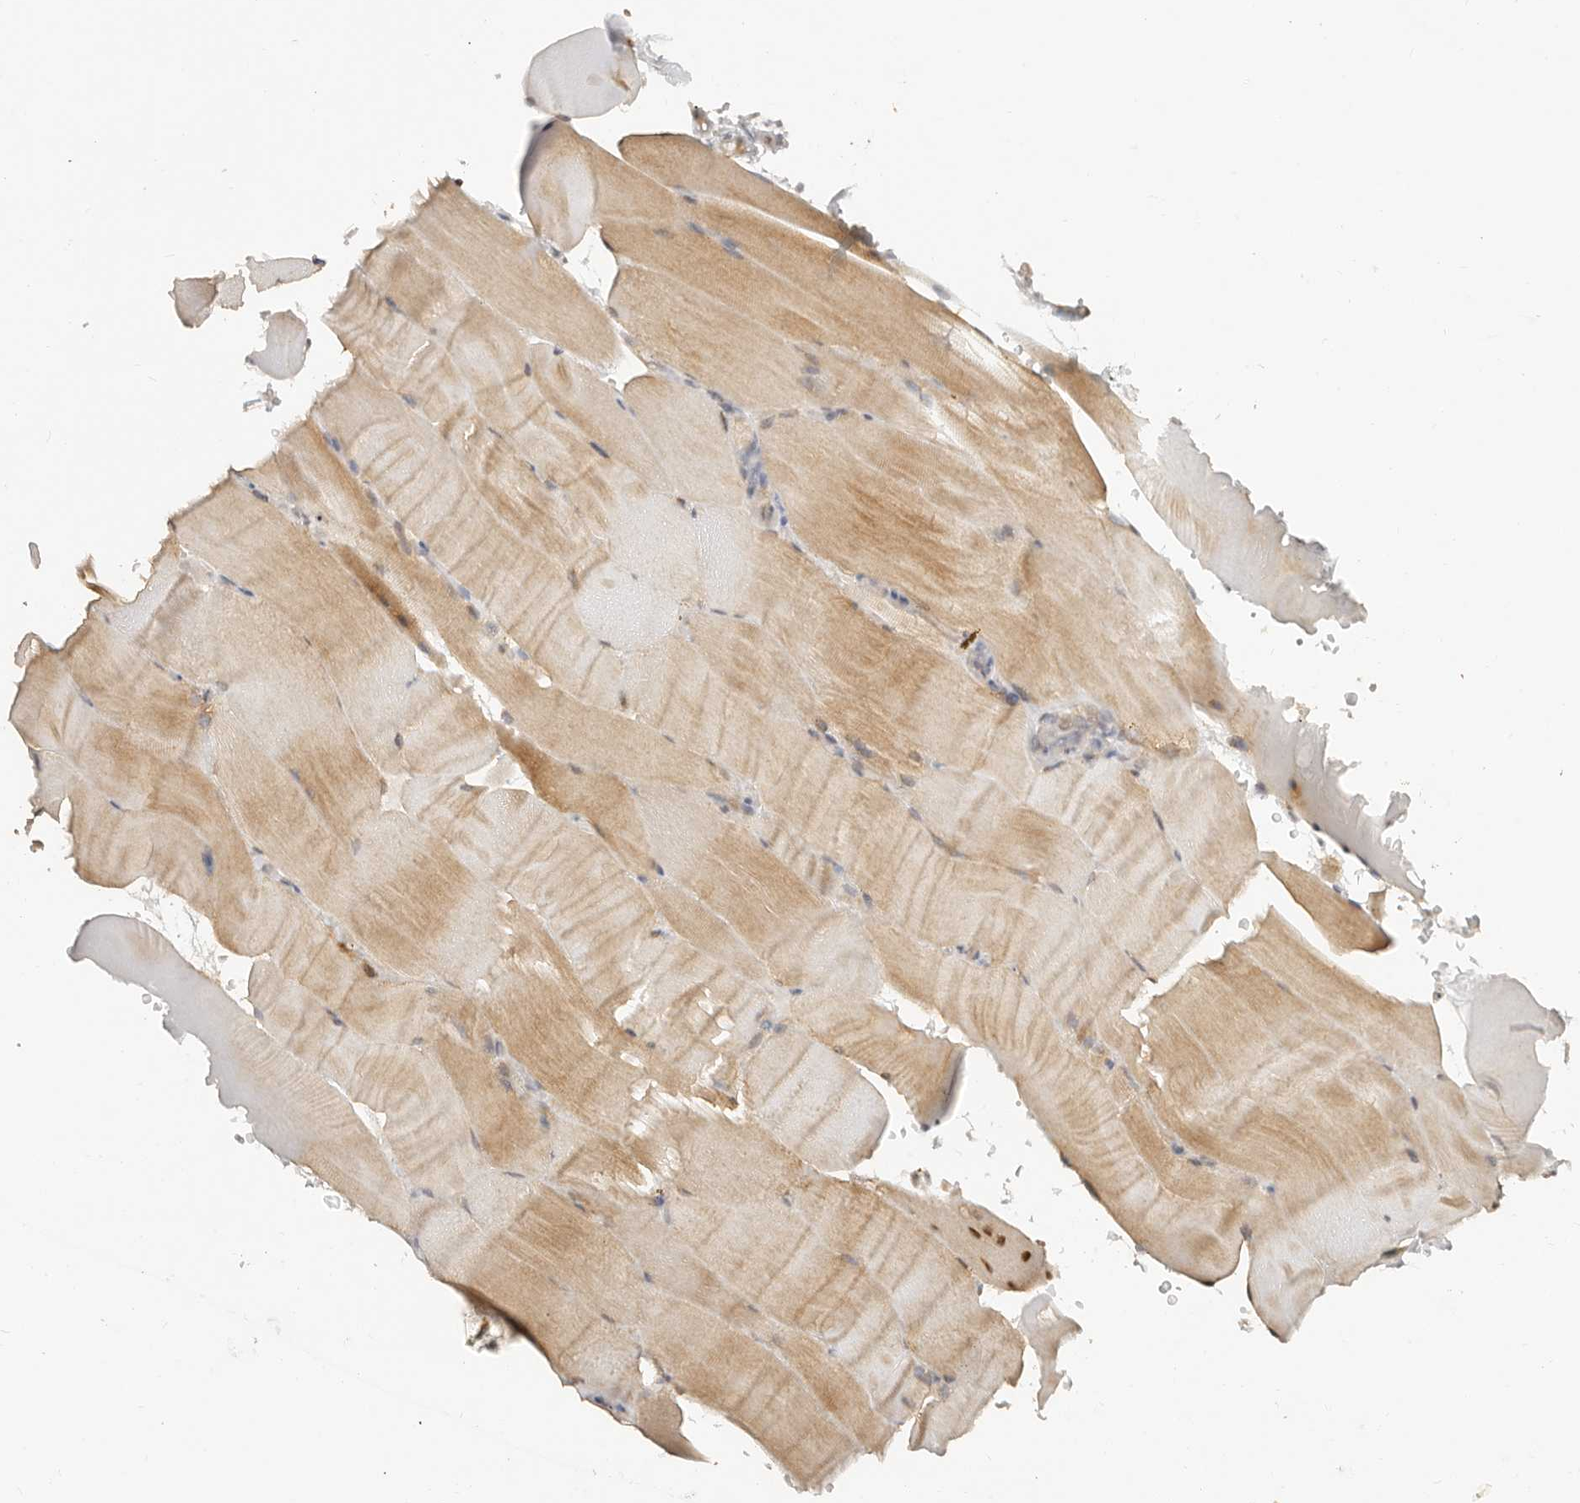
{"staining": {"intensity": "weak", "quantity": "25%-75%", "location": "cytoplasmic/membranous"}, "tissue": "skeletal muscle", "cell_type": "Myocytes", "image_type": "normal", "snomed": [{"axis": "morphology", "description": "Normal tissue, NOS"}, {"axis": "topography", "description": "Skeletal muscle"}, {"axis": "topography", "description": "Parathyroid gland"}], "caption": "A low amount of weak cytoplasmic/membranous staining is seen in approximately 25%-75% of myocytes in benign skeletal muscle.", "gene": "PSMA5", "patient": {"sex": "female", "age": 37}}